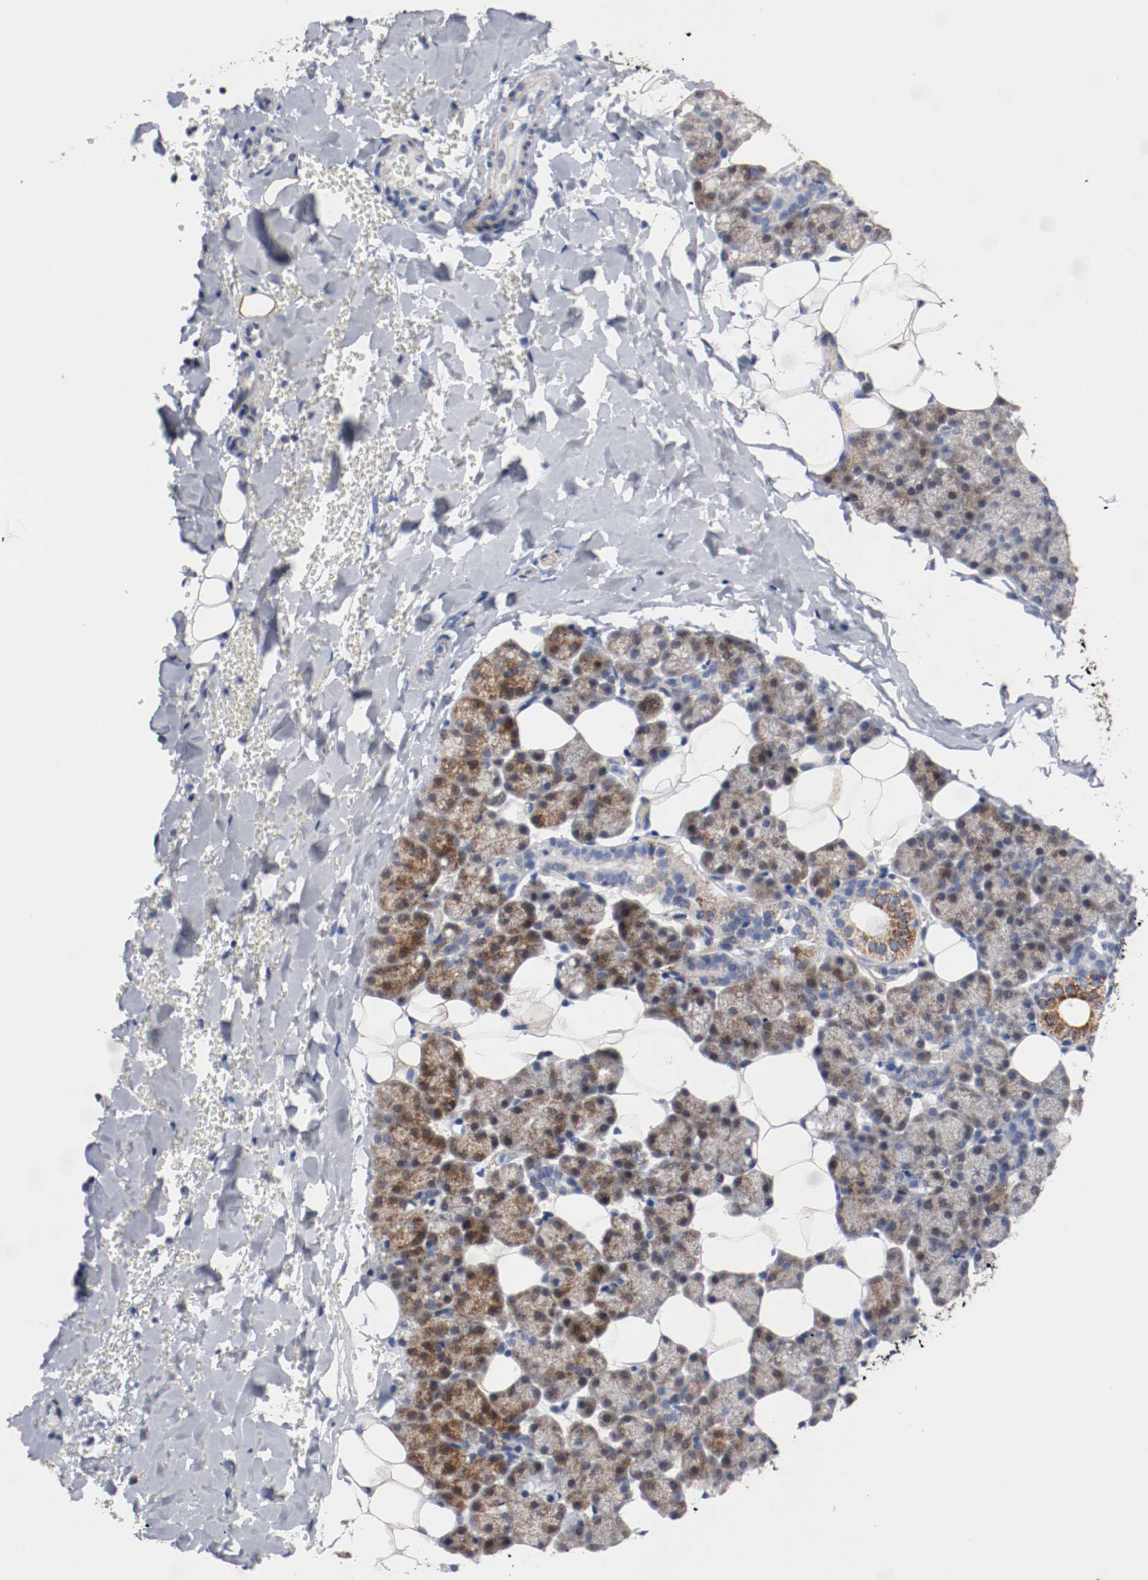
{"staining": {"intensity": "moderate", "quantity": ">75%", "location": "cytoplasmic/membranous"}, "tissue": "salivary gland", "cell_type": "Glandular cells", "image_type": "normal", "snomed": [{"axis": "morphology", "description": "Normal tissue, NOS"}, {"axis": "topography", "description": "Lymph node"}, {"axis": "topography", "description": "Salivary gland"}], "caption": "Moderate cytoplasmic/membranous positivity for a protein is identified in approximately >75% of glandular cells of unremarkable salivary gland using immunohistochemistry.", "gene": "TUBD1", "patient": {"sex": "male", "age": 8}}